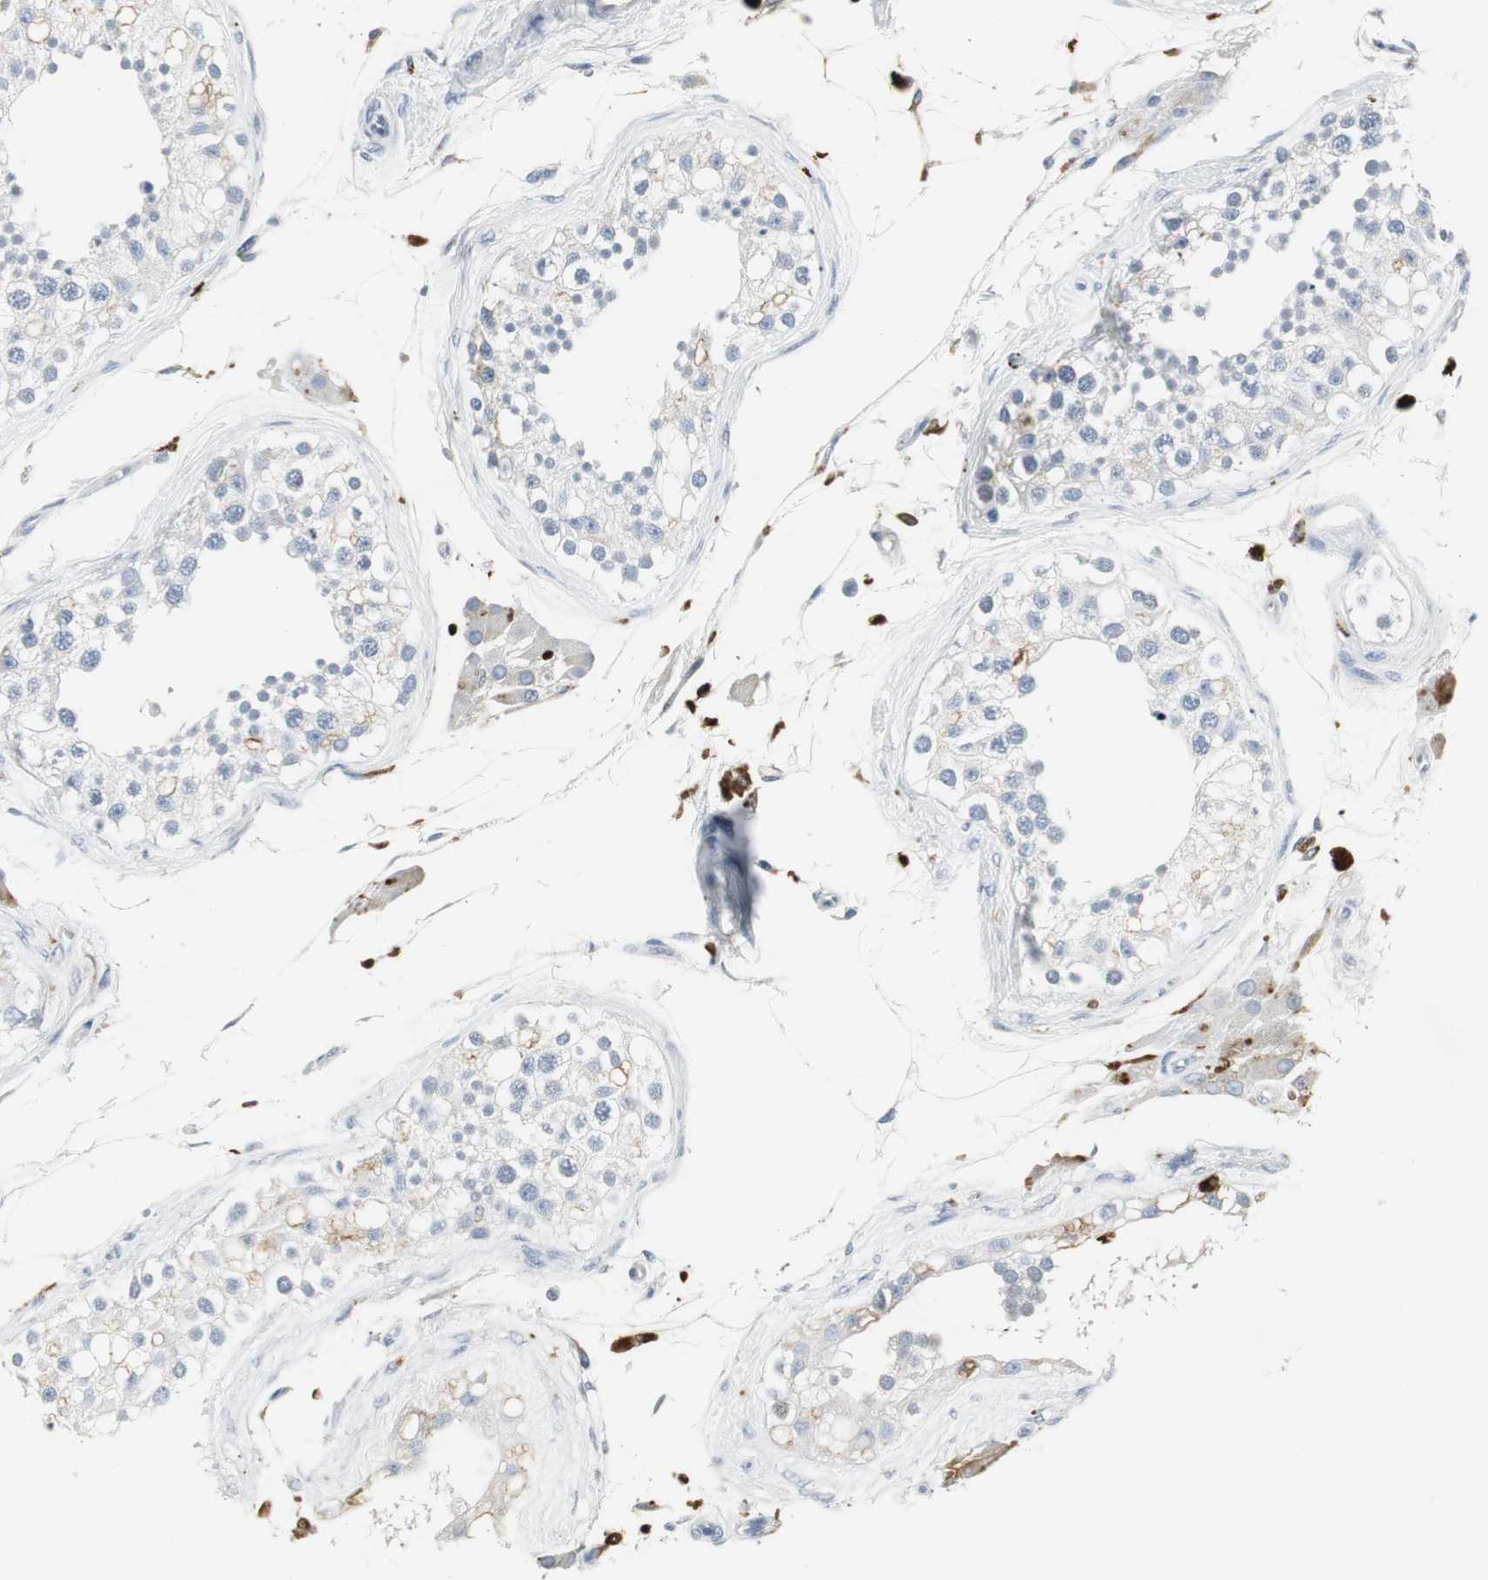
{"staining": {"intensity": "negative", "quantity": "none", "location": "none"}, "tissue": "testis", "cell_type": "Cells in seminiferous ducts", "image_type": "normal", "snomed": [{"axis": "morphology", "description": "Normal tissue, NOS"}, {"axis": "topography", "description": "Testis"}], "caption": "Testis was stained to show a protein in brown. There is no significant expression in cells in seminiferous ducts. (Stains: DAB (3,3'-diaminobenzidine) immunohistochemistry with hematoxylin counter stain, Microscopy: brightfield microscopy at high magnification).", "gene": "PI15", "patient": {"sex": "male", "age": 68}}